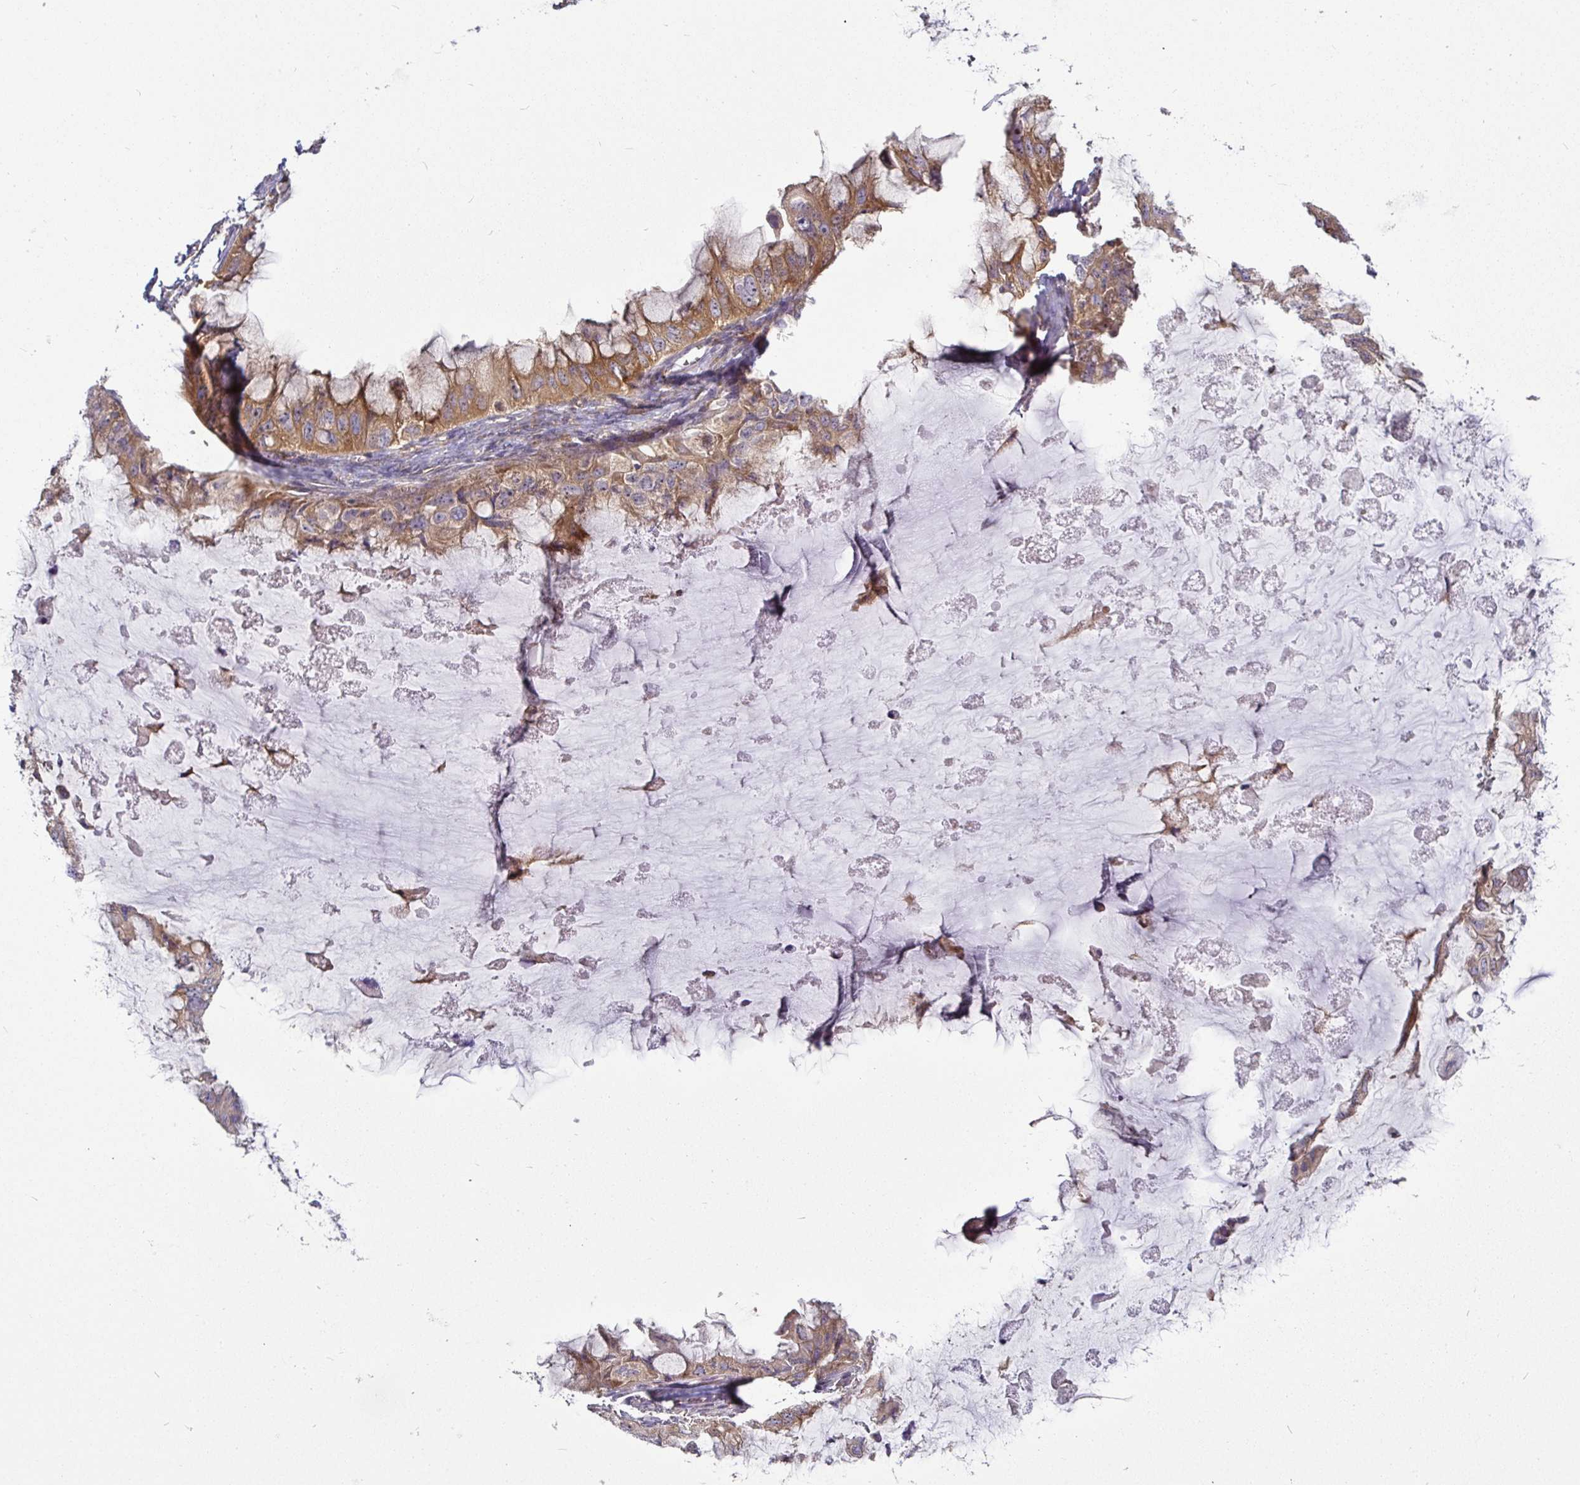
{"staining": {"intensity": "moderate", "quantity": ">75%", "location": "cytoplasmic/membranous"}, "tissue": "ovarian cancer", "cell_type": "Tumor cells", "image_type": "cancer", "snomed": [{"axis": "morphology", "description": "Cystadenocarcinoma, mucinous, NOS"}, {"axis": "topography", "description": "Ovary"}], "caption": "Immunohistochemistry image of neoplastic tissue: human ovarian cancer (mucinous cystadenocarcinoma) stained using immunohistochemistry (IHC) shows medium levels of moderate protein expression localized specifically in the cytoplasmic/membranous of tumor cells, appearing as a cytoplasmic/membranous brown color.", "gene": "SNX8", "patient": {"sex": "female", "age": 72}}